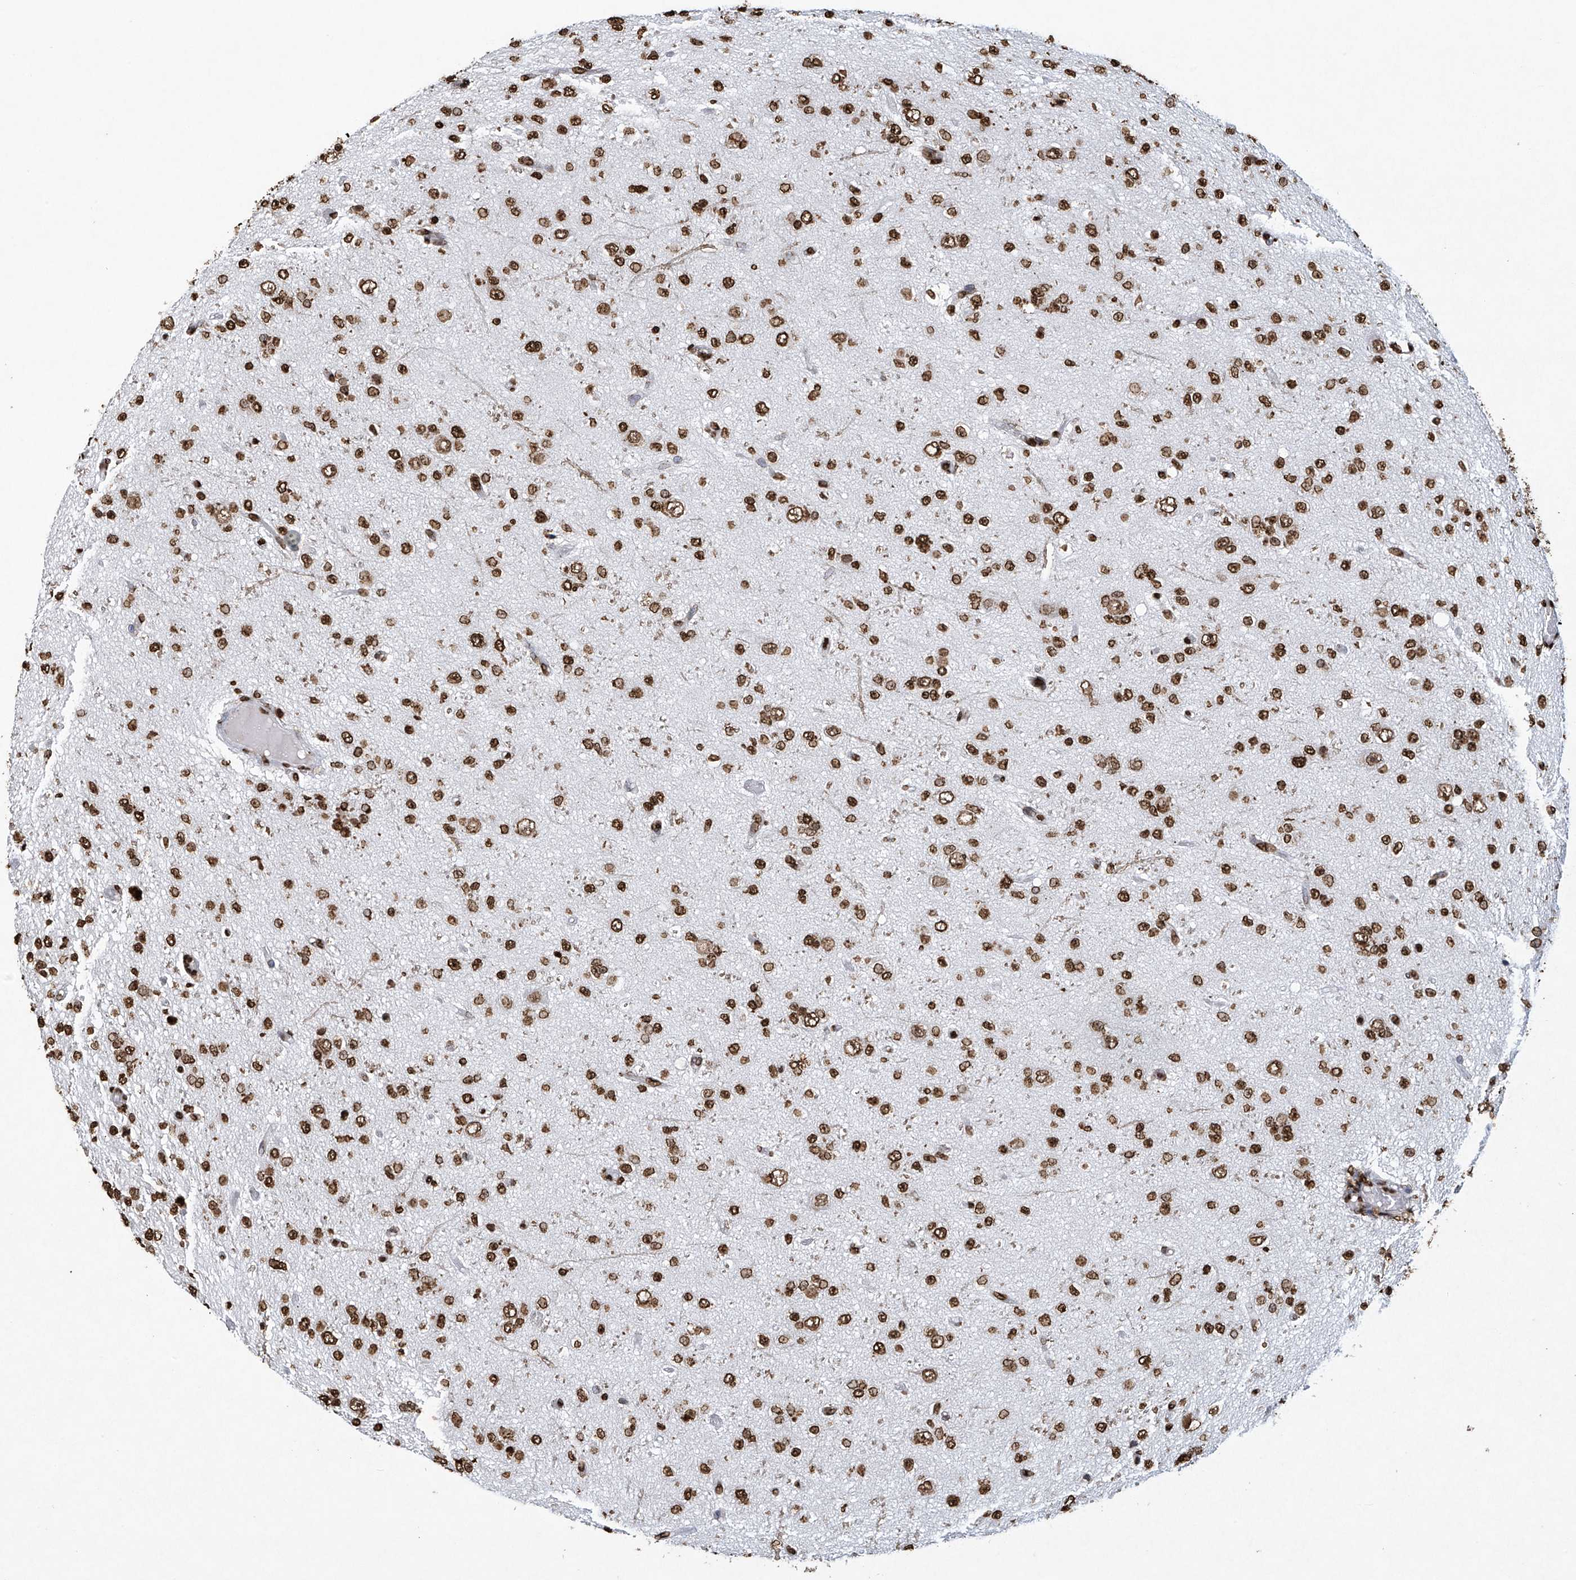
{"staining": {"intensity": "strong", "quantity": ">75%", "location": "nuclear"}, "tissue": "glioma", "cell_type": "Tumor cells", "image_type": "cancer", "snomed": [{"axis": "morphology", "description": "Glioma, malignant, High grade"}, {"axis": "topography", "description": "pancreas cauda"}], "caption": "The immunohistochemical stain highlights strong nuclear staining in tumor cells of malignant high-grade glioma tissue. Nuclei are stained in blue.", "gene": "H3-3A", "patient": {"sex": "male", "age": 60}}